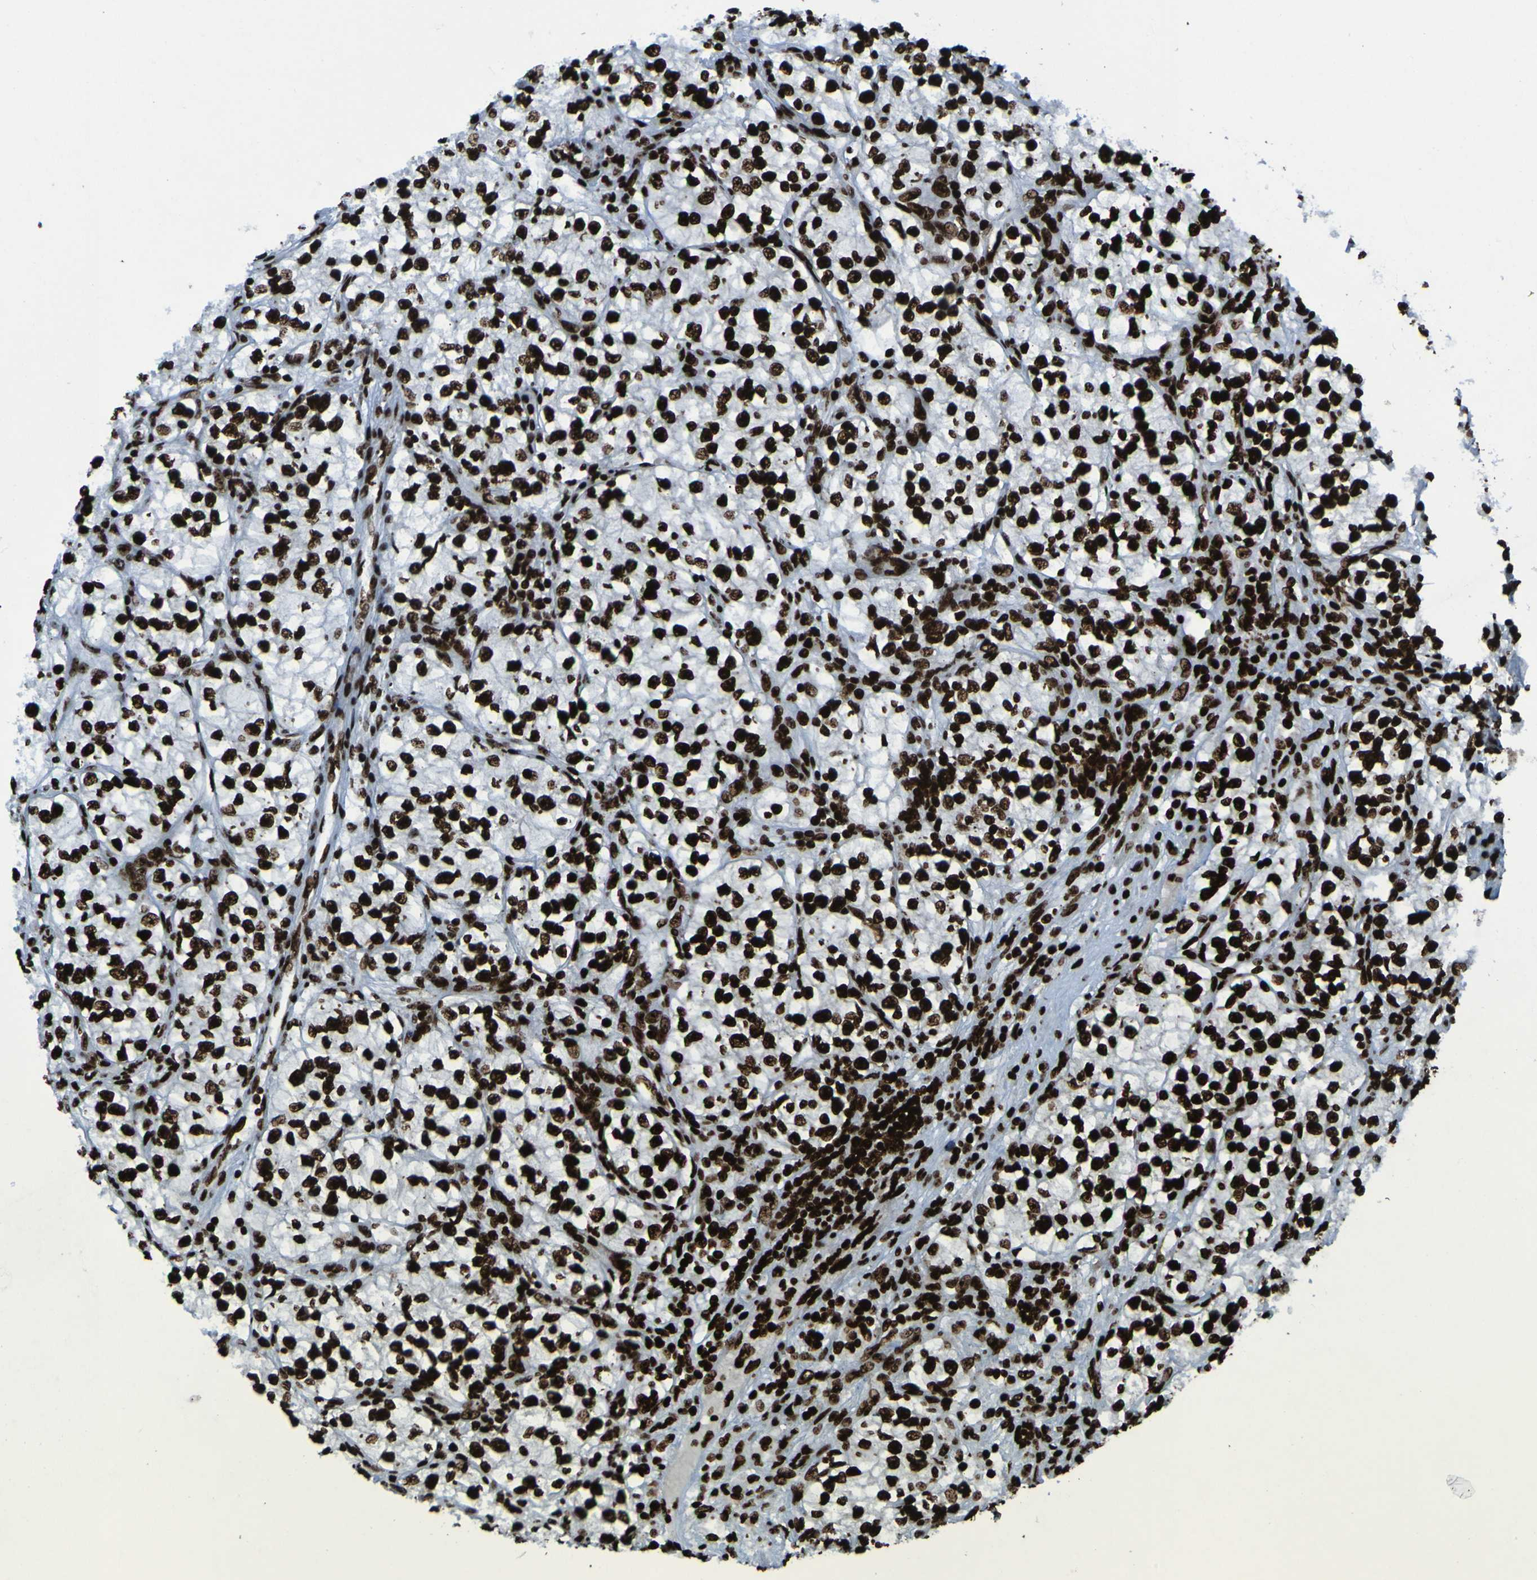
{"staining": {"intensity": "strong", "quantity": ">75%", "location": "nuclear"}, "tissue": "renal cancer", "cell_type": "Tumor cells", "image_type": "cancer", "snomed": [{"axis": "morphology", "description": "Adenocarcinoma, NOS"}, {"axis": "topography", "description": "Kidney"}], "caption": "Renal adenocarcinoma stained for a protein (brown) demonstrates strong nuclear positive expression in about >75% of tumor cells.", "gene": "NPM1", "patient": {"sex": "female", "age": 57}}